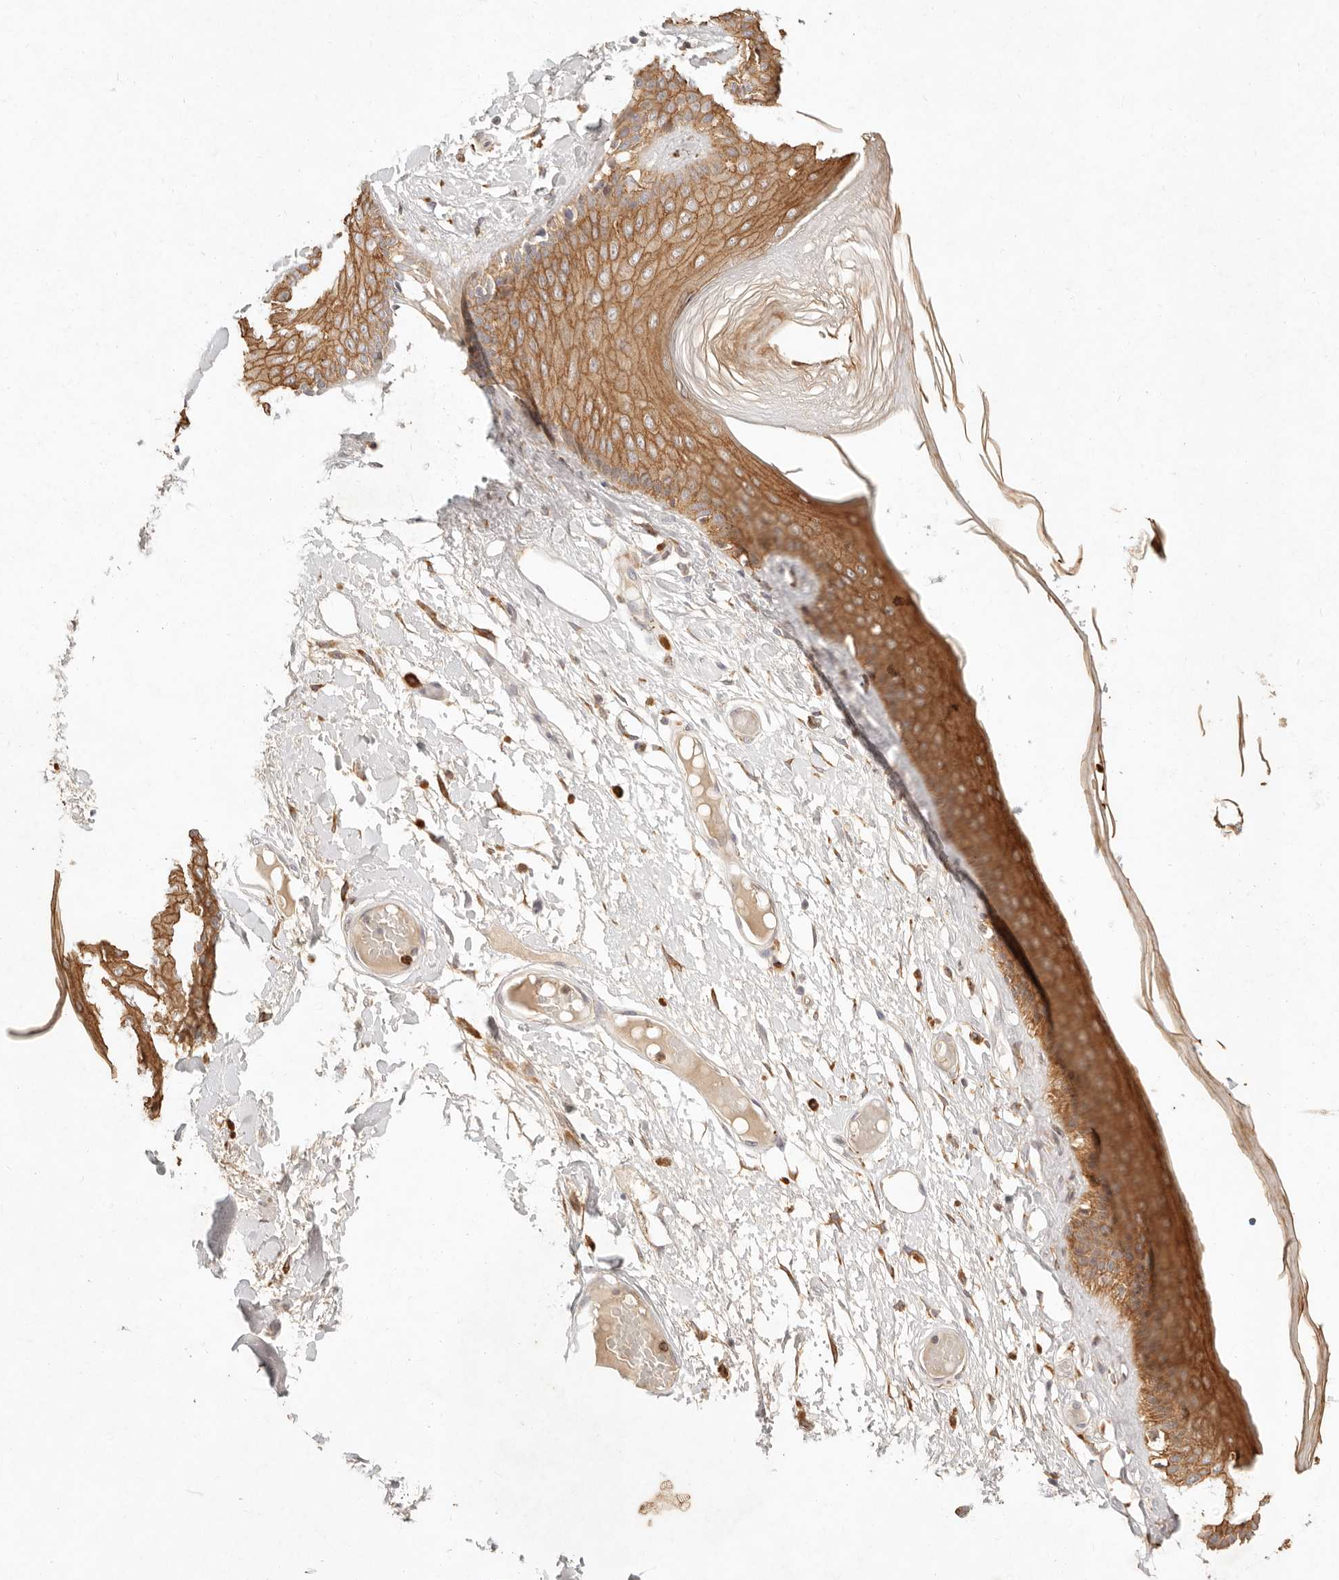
{"staining": {"intensity": "strong", "quantity": ">75%", "location": "cytoplasmic/membranous"}, "tissue": "skin", "cell_type": "Epidermal cells", "image_type": "normal", "snomed": [{"axis": "morphology", "description": "Normal tissue, NOS"}, {"axis": "topography", "description": "Vulva"}], "caption": "This is a histology image of immunohistochemistry (IHC) staining of normal skin, which shows strong positivity in the cytoplasmic/membranous of epidermal cells.", "gene": "C1orf127", "patient": {"sex": "female", "age": 73}}